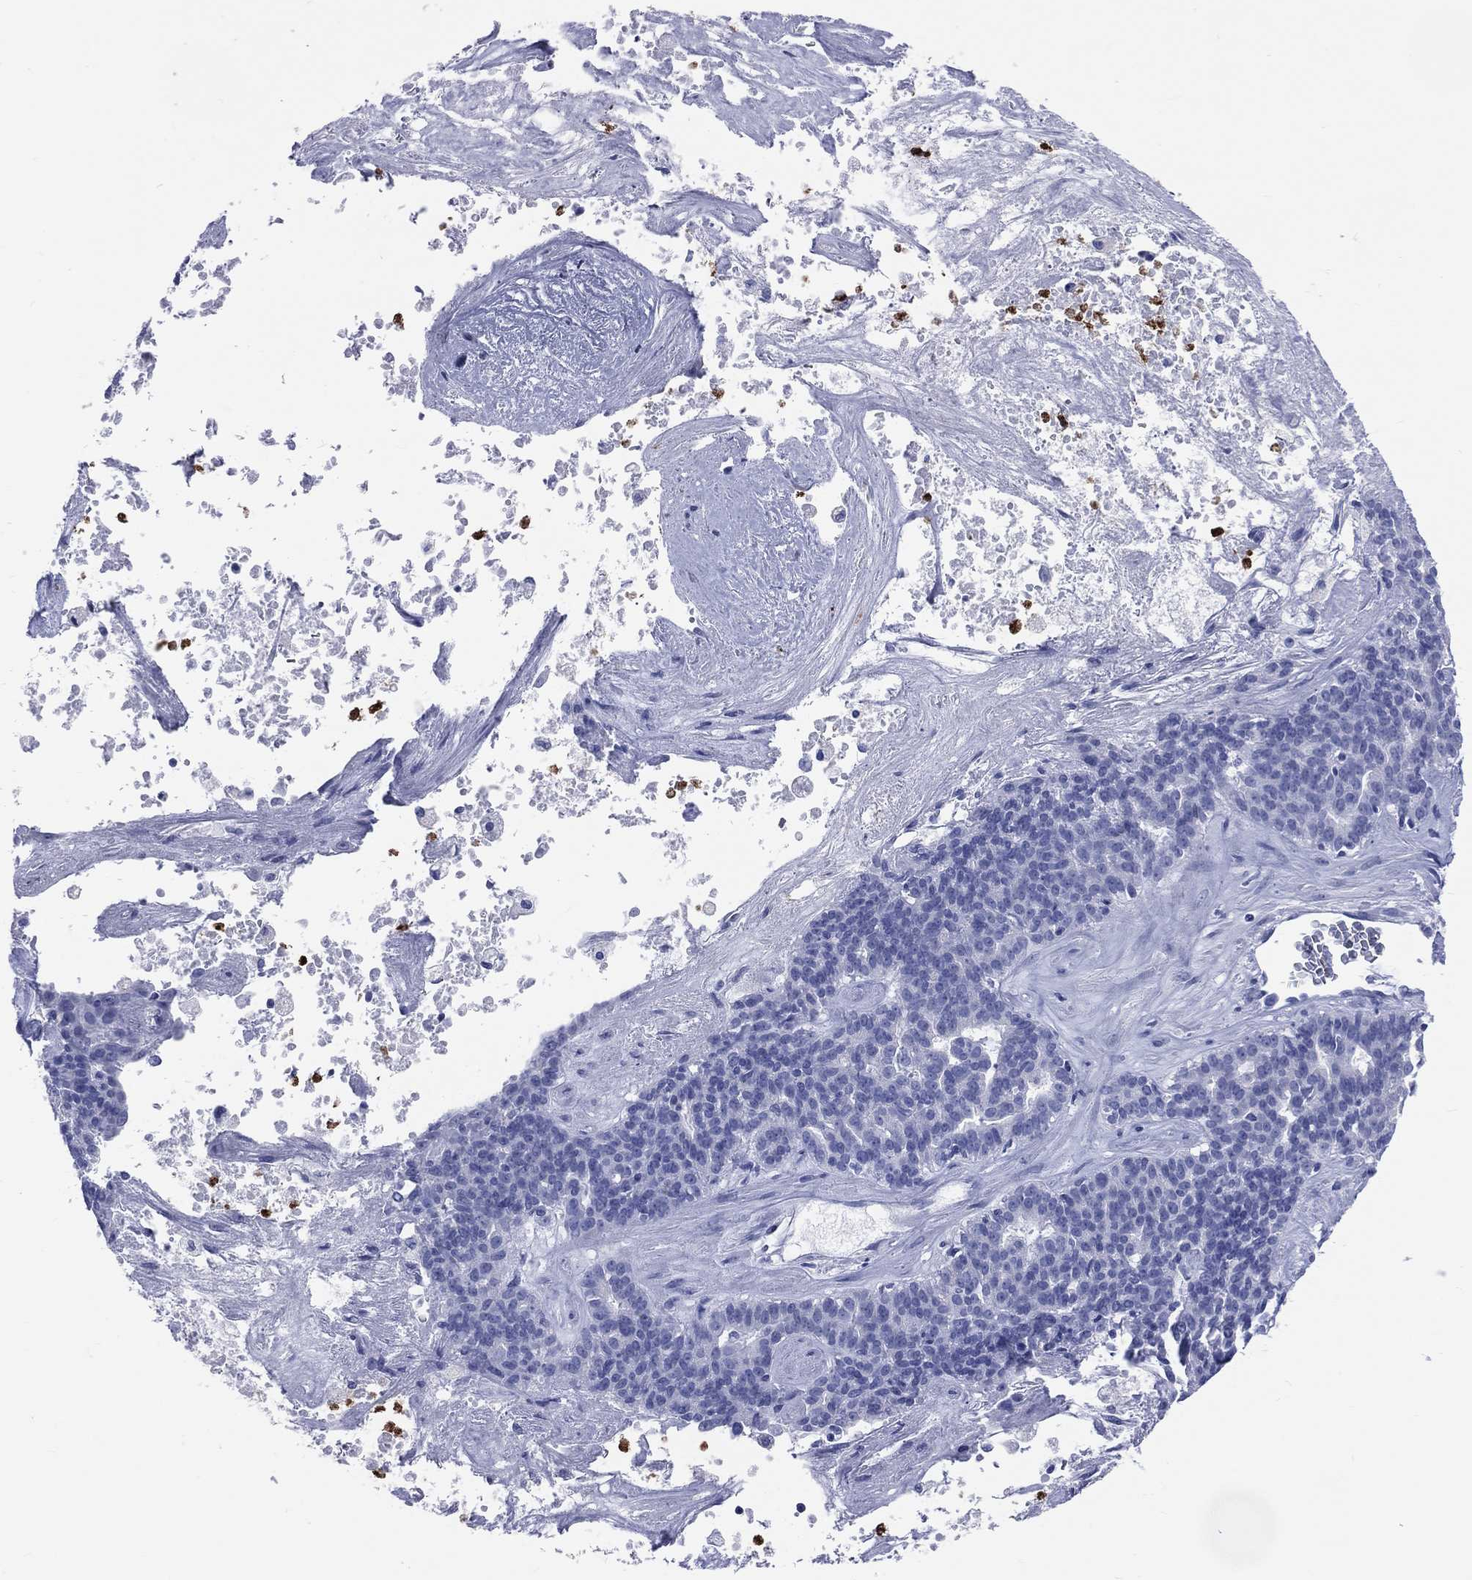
{"staining": {"intensity": "negative", "quantity": "none", "location": "none"}, "tissue": "liver cancer", "cell_type": "Tumor cells", "image_type": "cancer", "snomed": [{"axis": "morphology", "description": "Cholangiocarcinoma"}, {"axis": "topography", "description": "Liver"}], "caption": "Liver cancer (cholangiocarcinoma) stained for a protein using immunohistochemistry shows no expression tumor cells.", "gene": "PGLYRP1", "patient": {"sex": "female", "age": 47}}